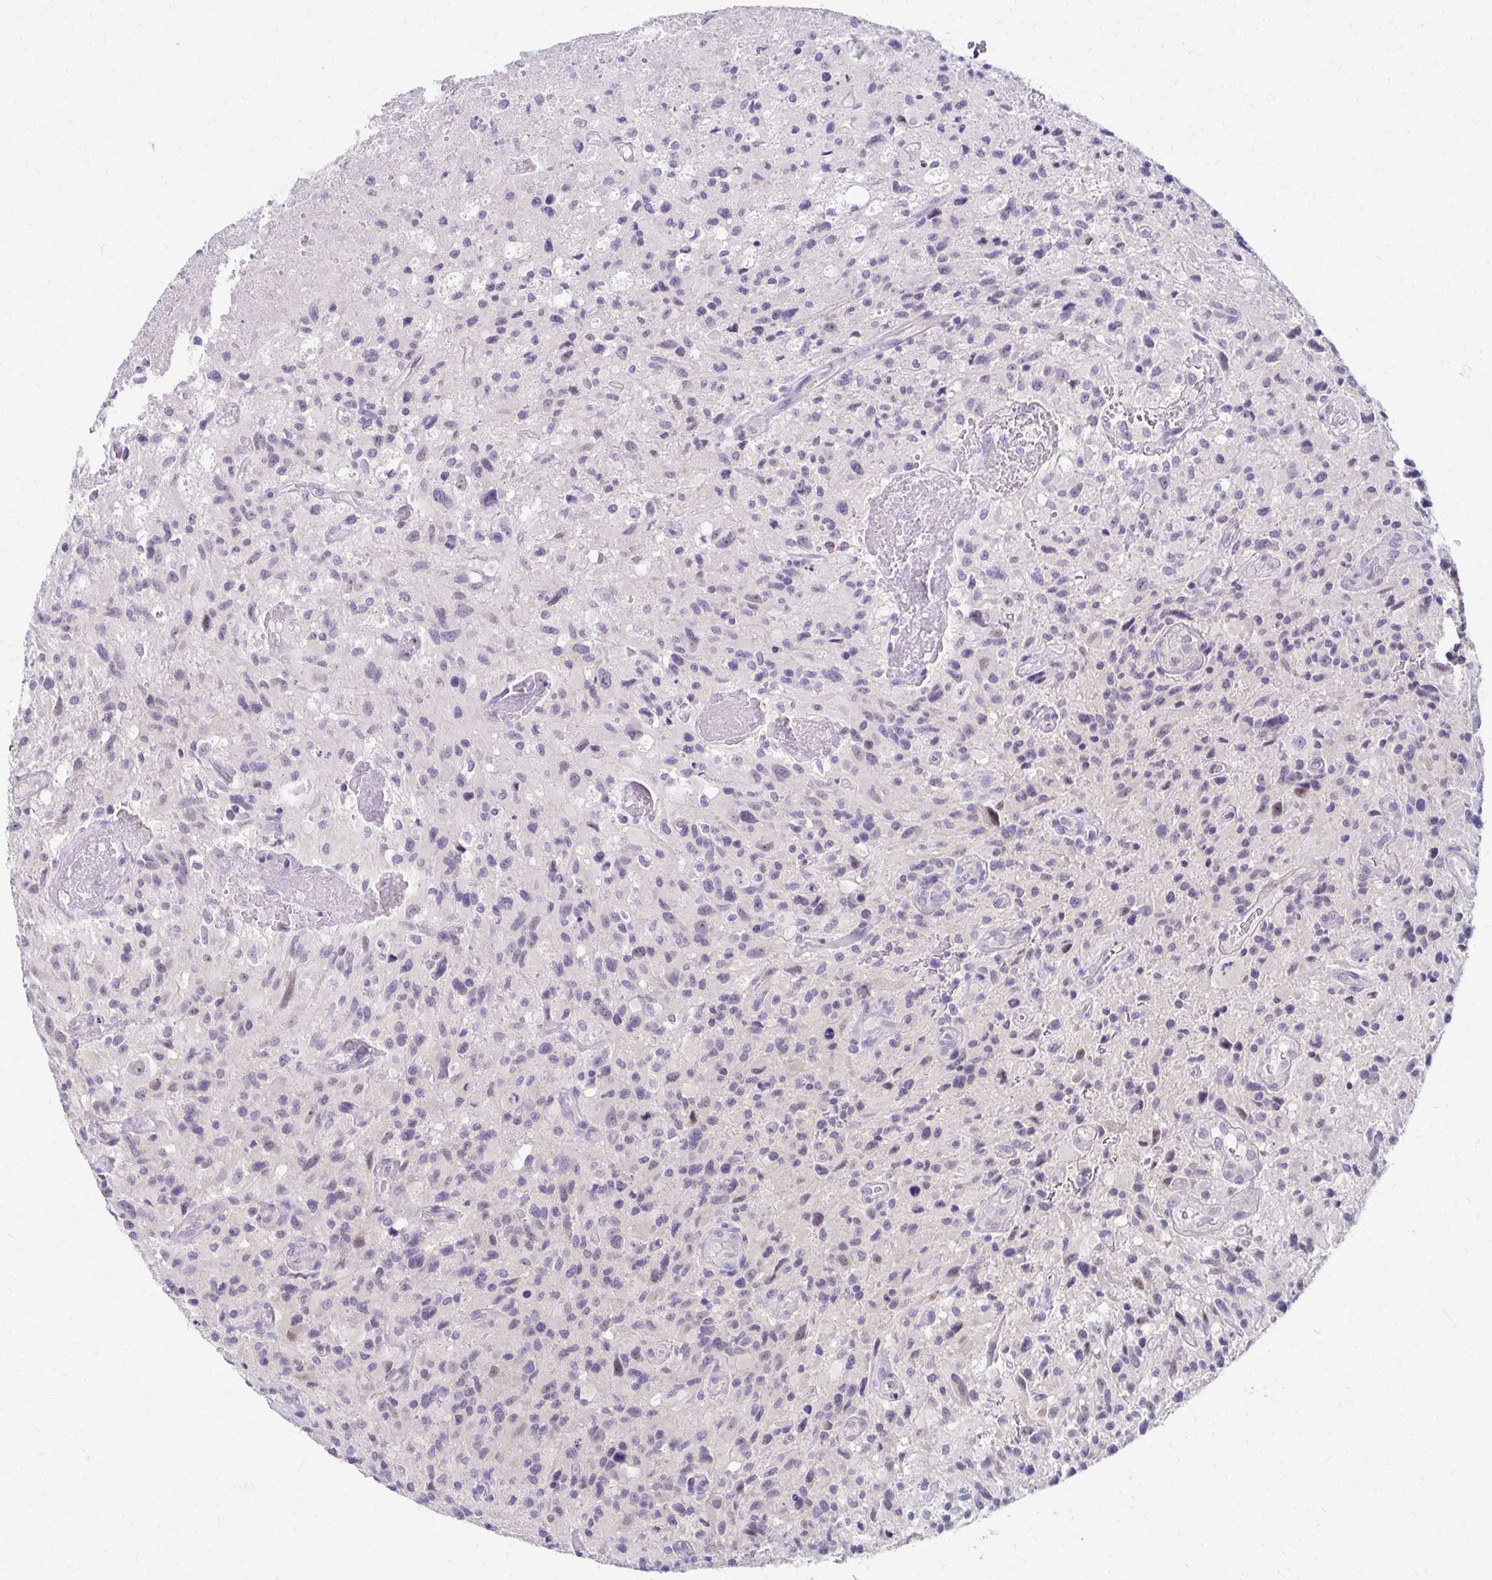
{"staining": {"intensity": "negative", "quantity": "none", "location": "none"}, "tissue": "glioma", "cell_type": "Tumor cells", "image_type": "cancer", "snomed": [{"axis": "morphology", "description": "Glioma, malignant, High grade"}, {"axis": "topography", "description": "Brain"}], "caption": "Tumor cells show no significant expression in malignant glioma (high-grade).", "gene": "C1QTNF2", "patient": {"sex": "male", "age": 63}}